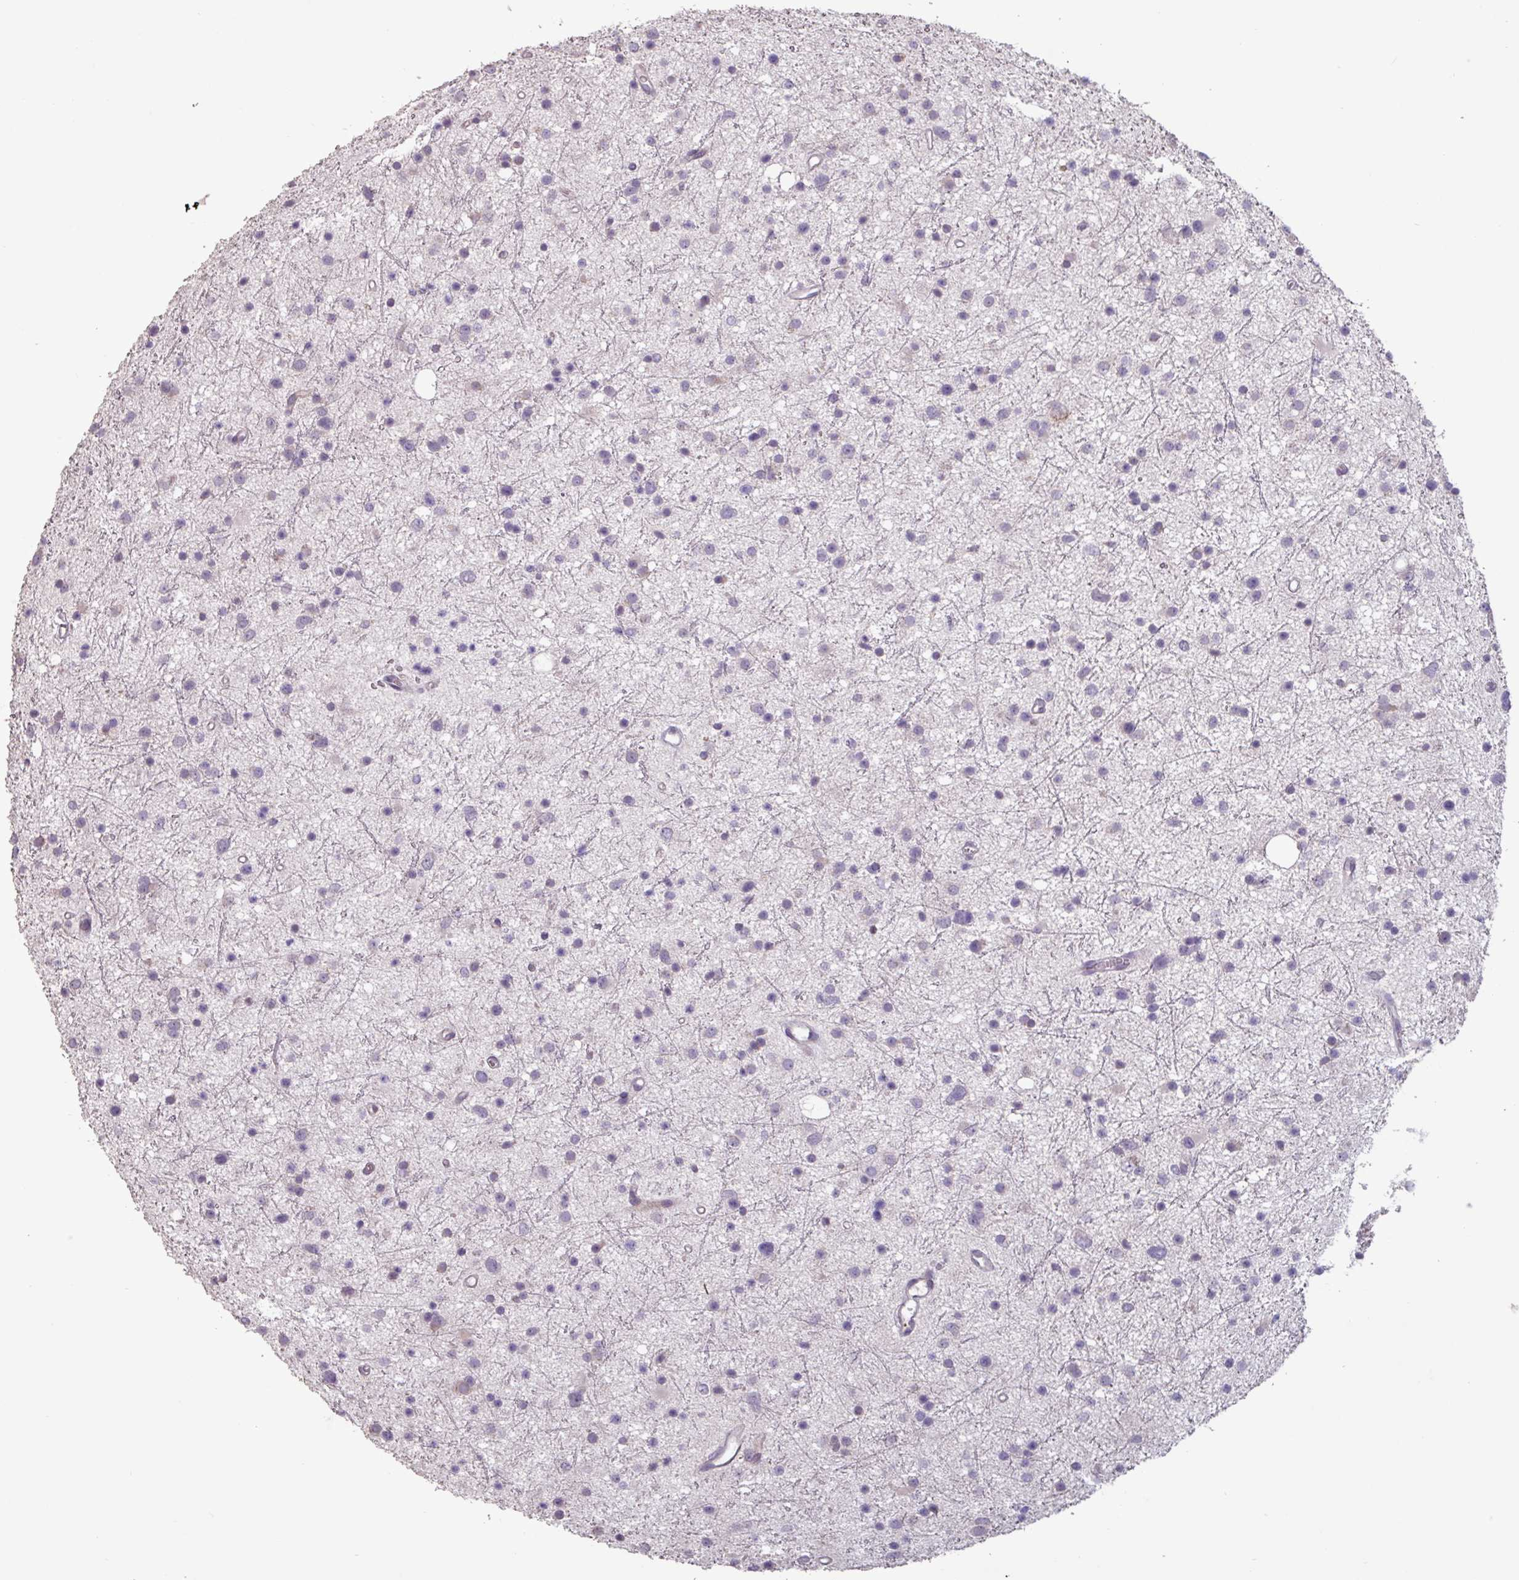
{"staining": {"intensity": "negative", "quantity": "none", "location": "none"}, "tissue": "glioma", "cell_type": "Tumor cells", "image_type": "cancer", "snomed": [{"axis": "morphology", "description": "Glioma, malignant, Low grade"}, {"axis": "topography", "description": "Cerebral cortex"}], "caption": "Tumor cells show no significant positivity in glioma.", "gene": "SEC61G", "patient": {"sex": "female", "age": 39}}